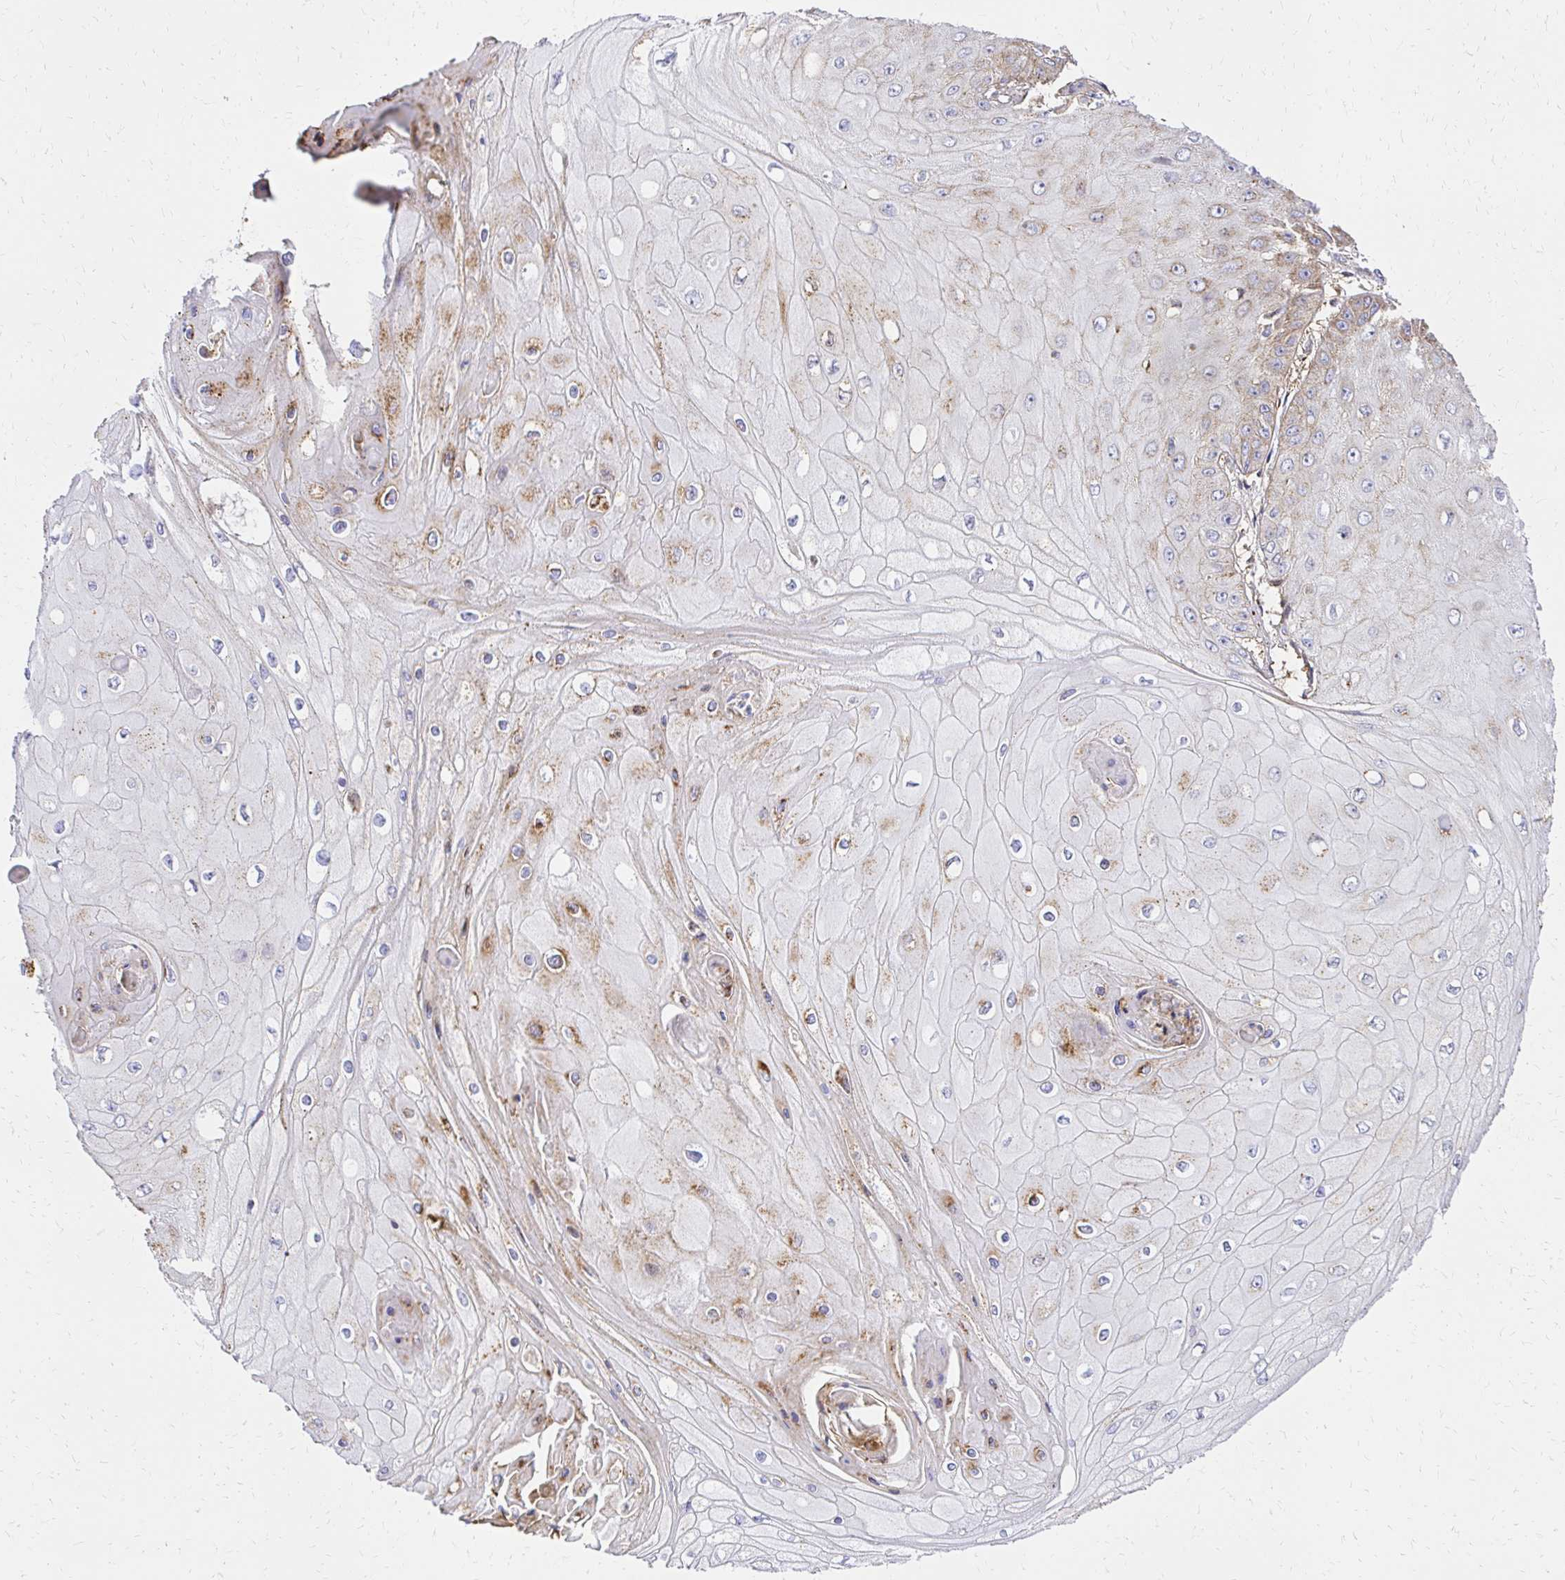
{"staining": {"intensity": "moderate", "quantity": "25%-75%", "location": "cytoplasmic/membranous"}, "tissue": "skin cancer", "cell_type": "Tumor cells", "image_type": "cancer", "snomed": [{"axis": "morphology", "description": "Squamous cell carcinoma, NOS"}, {"axis": "topography", "description": "Skin"}], "caption": "Squamous cell carcinoma (skin) was stained to show a protein in brown. There is medium levels of moderate cytoplasmic/membranous expression in about 25%-75% of tumor cells. (IHC, brightfield microscopy, high magnification).", "gene": "MRPL13", "patient": {"sex": "male", "age": 70}}